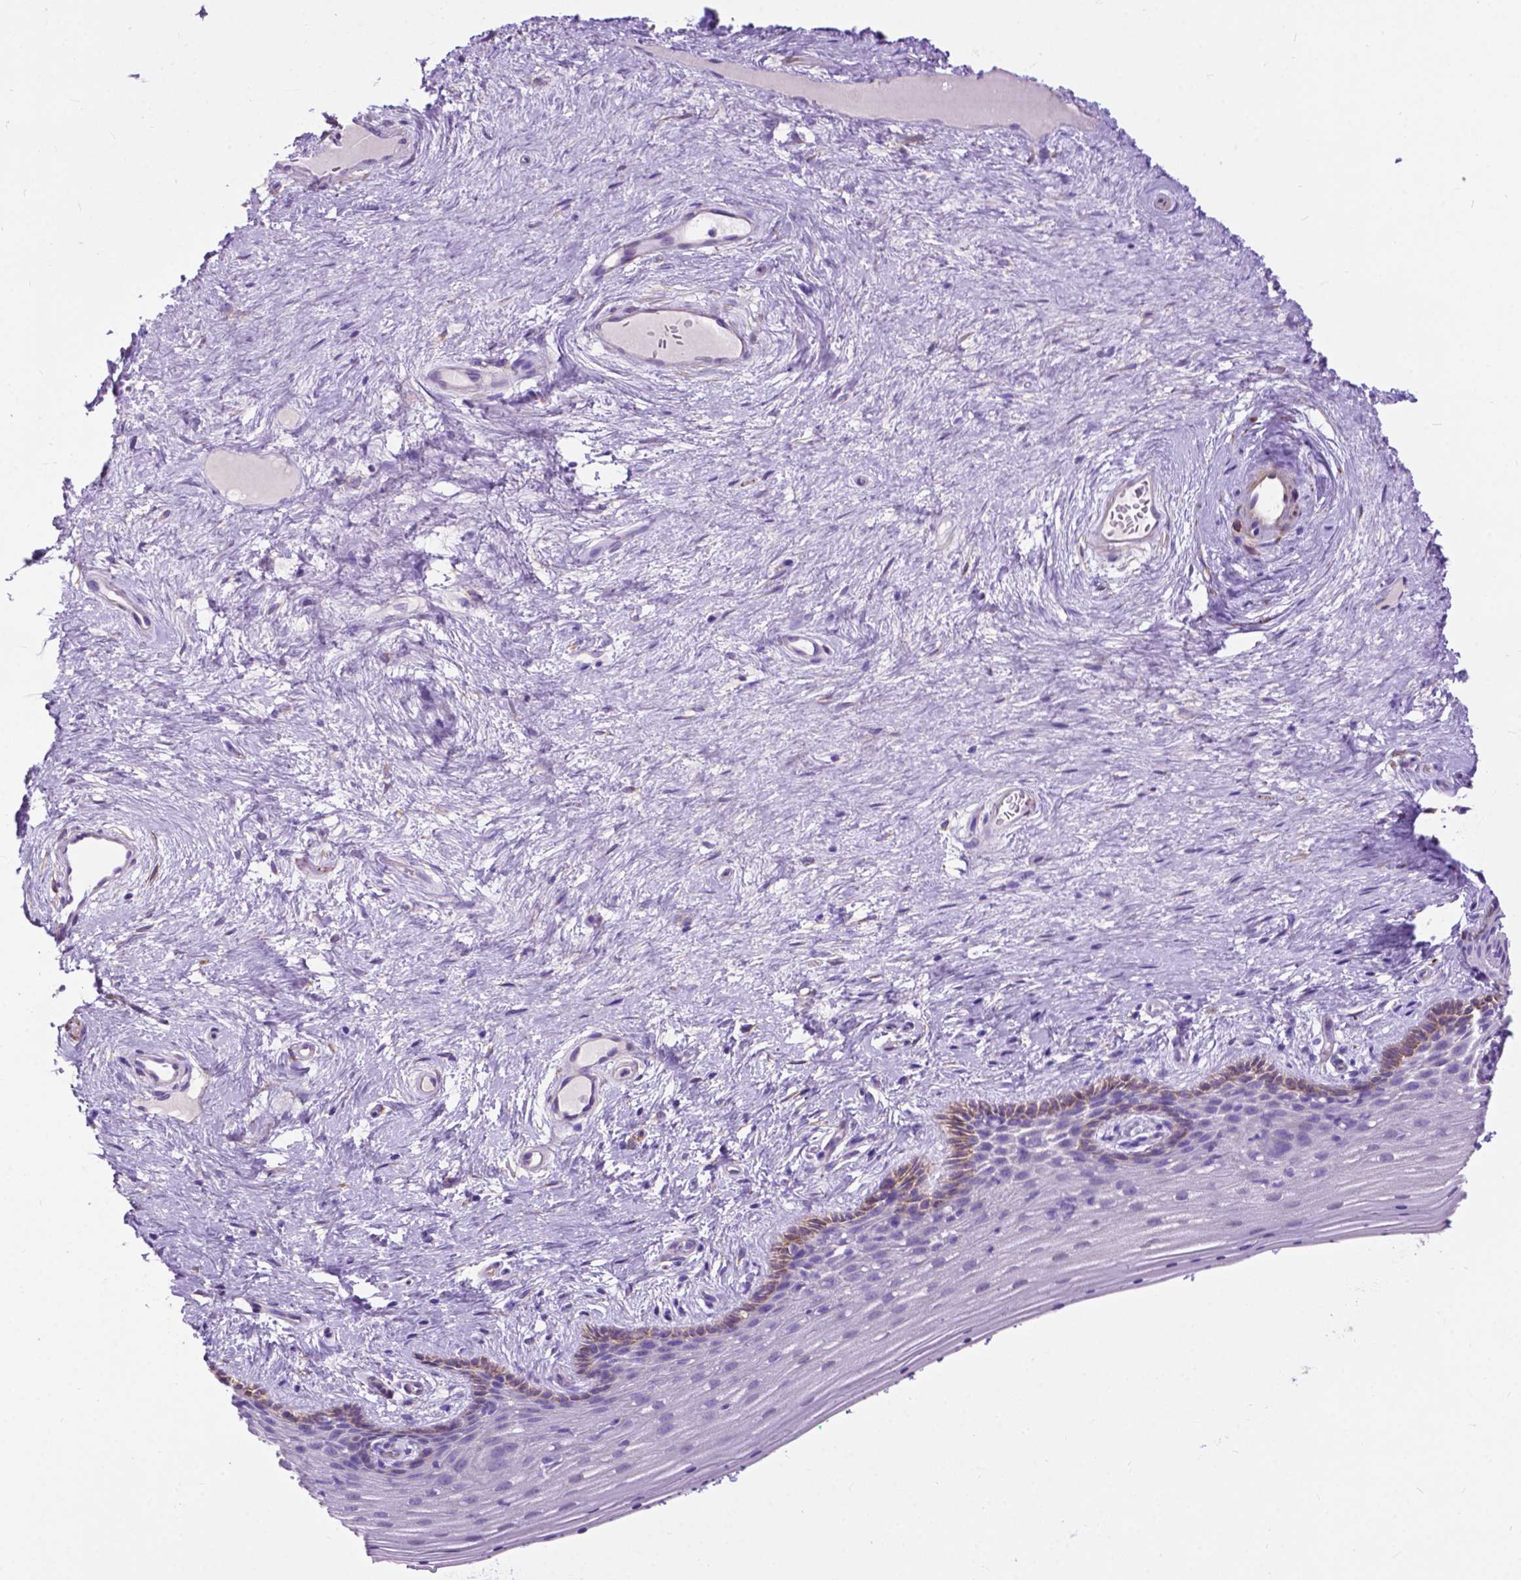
{"staining": {"intensity": "weak", "quantity": "<25%", "location": "cytoplasmic/membranous"}, "tissue": "vagina", "cell_type": "Squamous epithelial cells", "image_type": "normal", "snomed": [{"axis": "morphology", "description": "Normal tissue, NOS"}, {"axis": "topography", "description": "Vagina"}], "caption": "DAB immunohistochemical staining of normal vagina shows no significant expression in squamous epithelial cells.", "gene": "PCDHA12", "patient": {"sex": "female", "age": 45}}